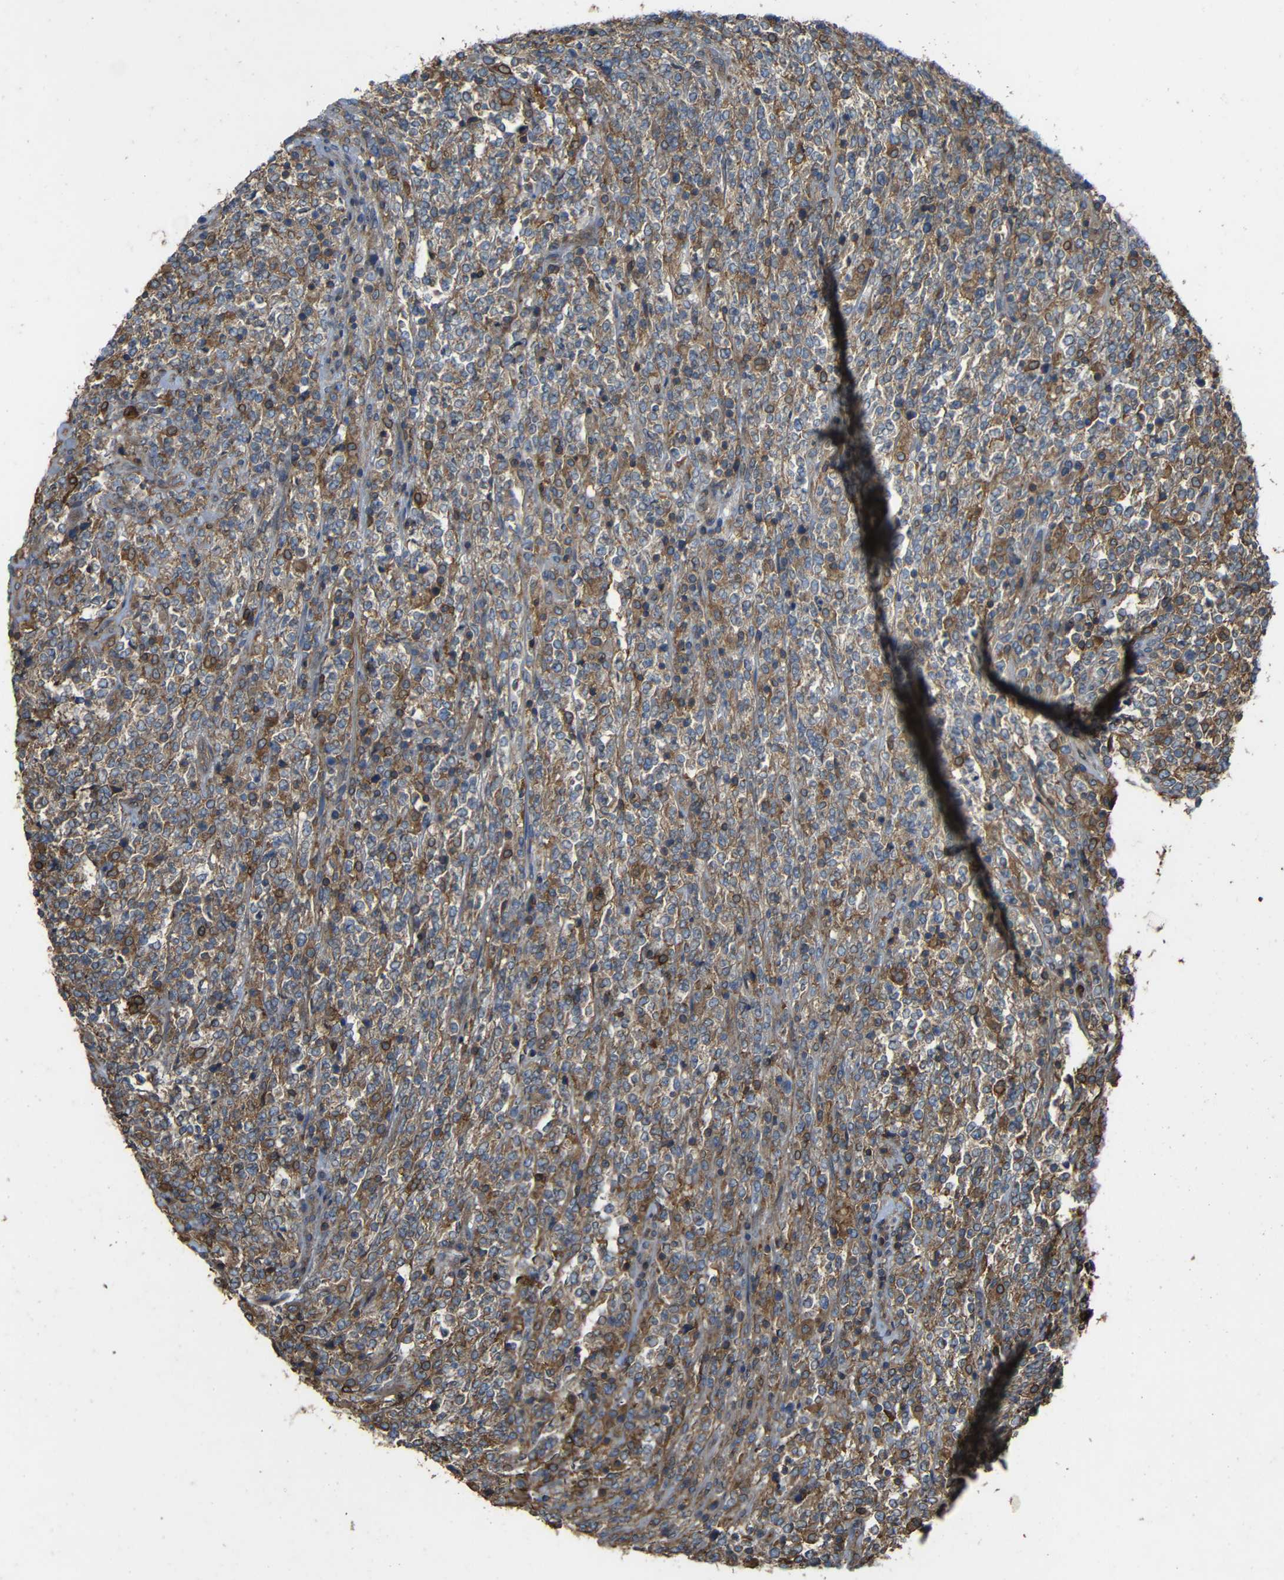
{"staining": {"intensity": "moderate", "quantity": ">75%", "location": "cytoplasmic/membranous"}, "tissue": "lymphoma", "cell_type": "Tumor cells", "image_type": "cancer", "snomed": [{"axis": "morphology", "description": "Malignant lymphoma, non-Hodgkin's type, High grade"}, {"axis": "topography", "description": "Soft tissue"}], "caption": "This photomicrograph demonstrates immunohistochemistry (IHC) staining of human lymphoma, with medium moderate cytoplasmic/membranous expression in about >75% of tumor cells.", "gene": "TREM2", "patient": {"sex": "male", "age": 18}}